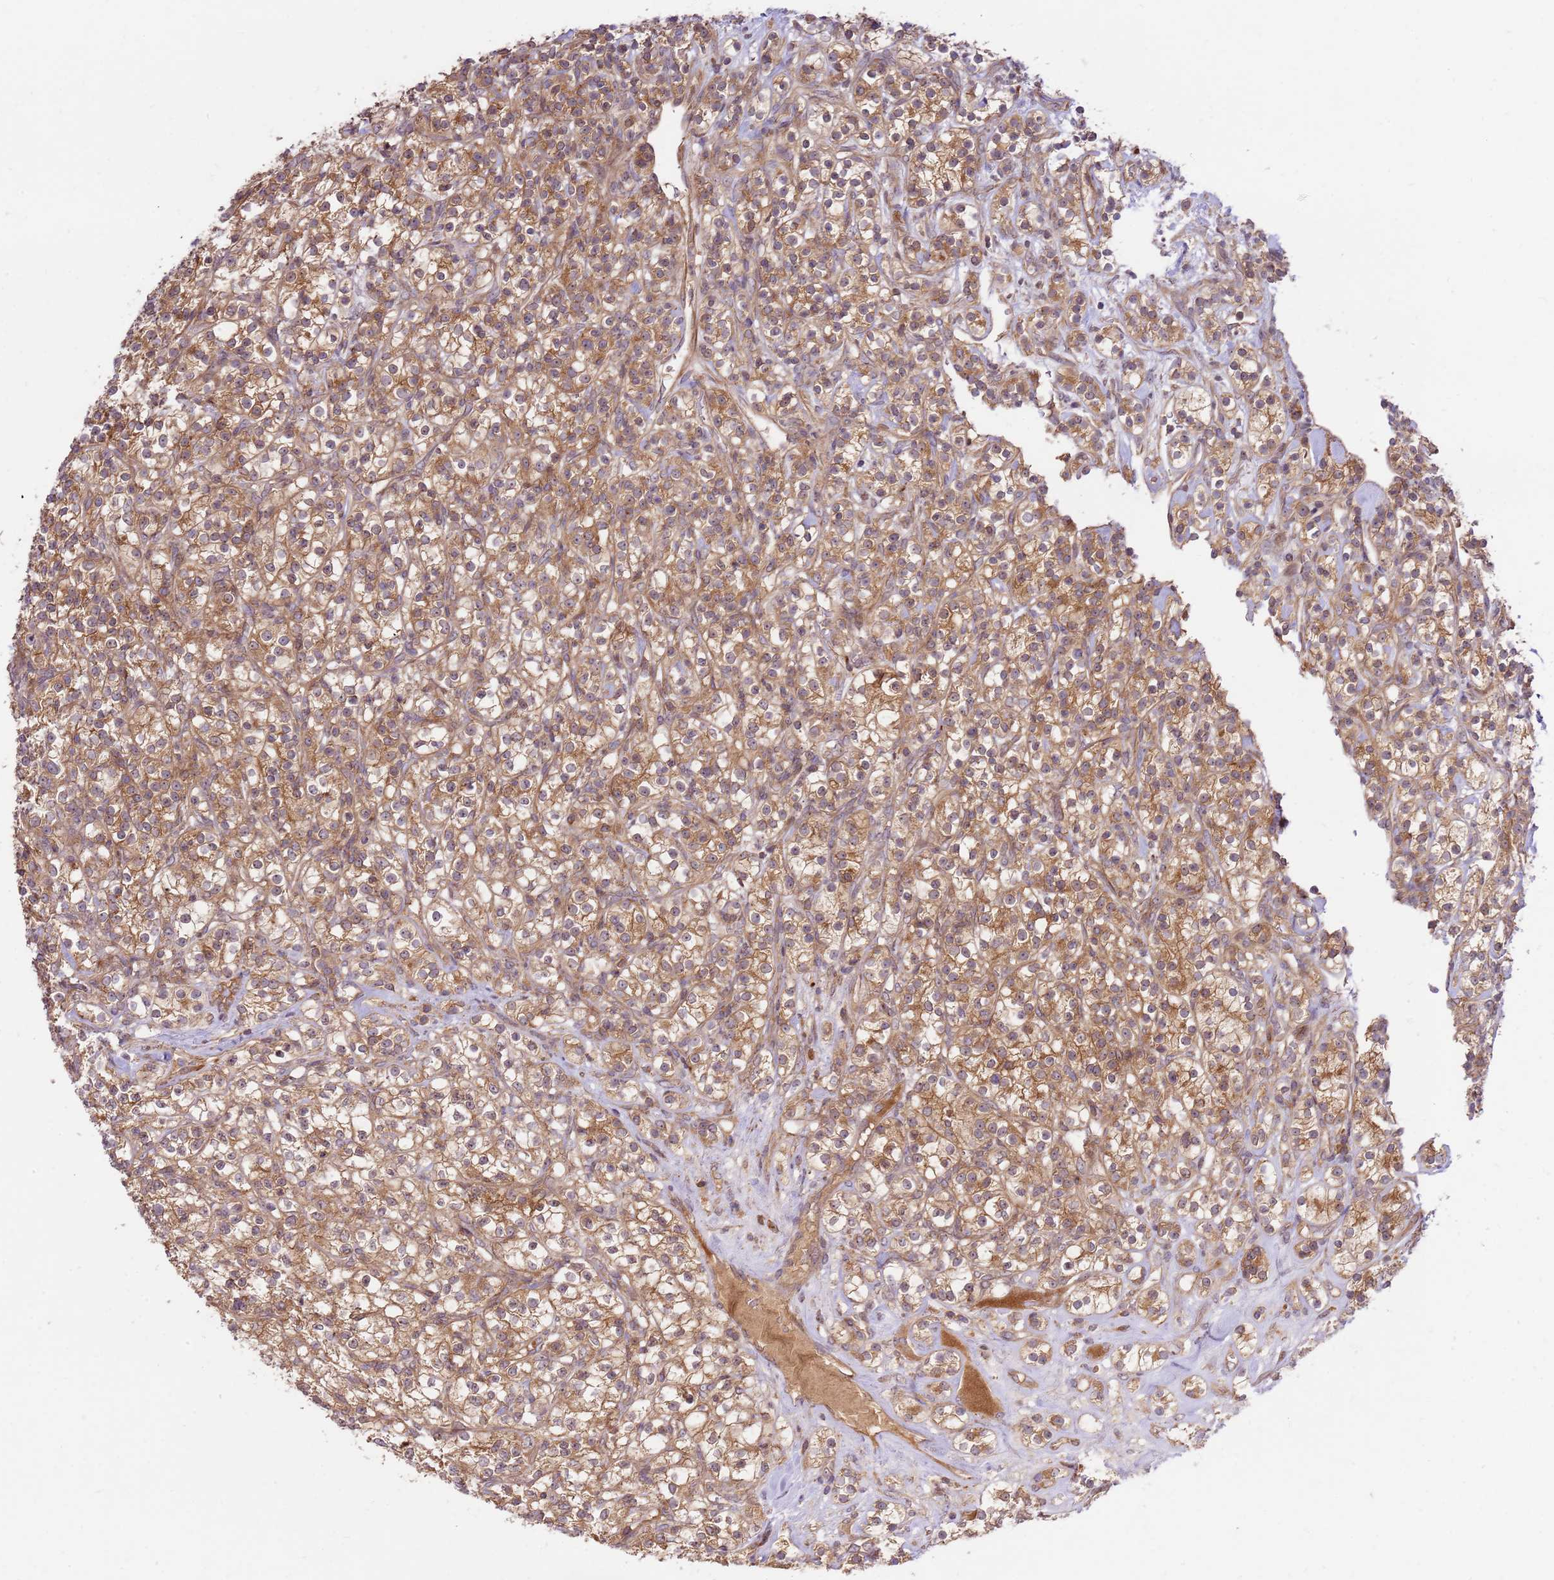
{"staining": {"intensity": "moderate", "quantity": ">75%", "location": "cytoplasmic/membranous"}, "tissue": "renal cancer", "cell_type": "Tumor cells", "image_type": "cancer", "snomed": [{"axis": "morphology", "description": "Adenocarcinoma, NOS"}, {"axis": "topography", "description": "Kidney"}], "caption": "This is a photomicrograph of IHC staining of renal cancer (adenocarcinoma), which shows moderate positivity in the cytoplasmic/membranous of tumor cells.", "gene": "GAREM1", "patient": {"sex": "male", "age": 77}}